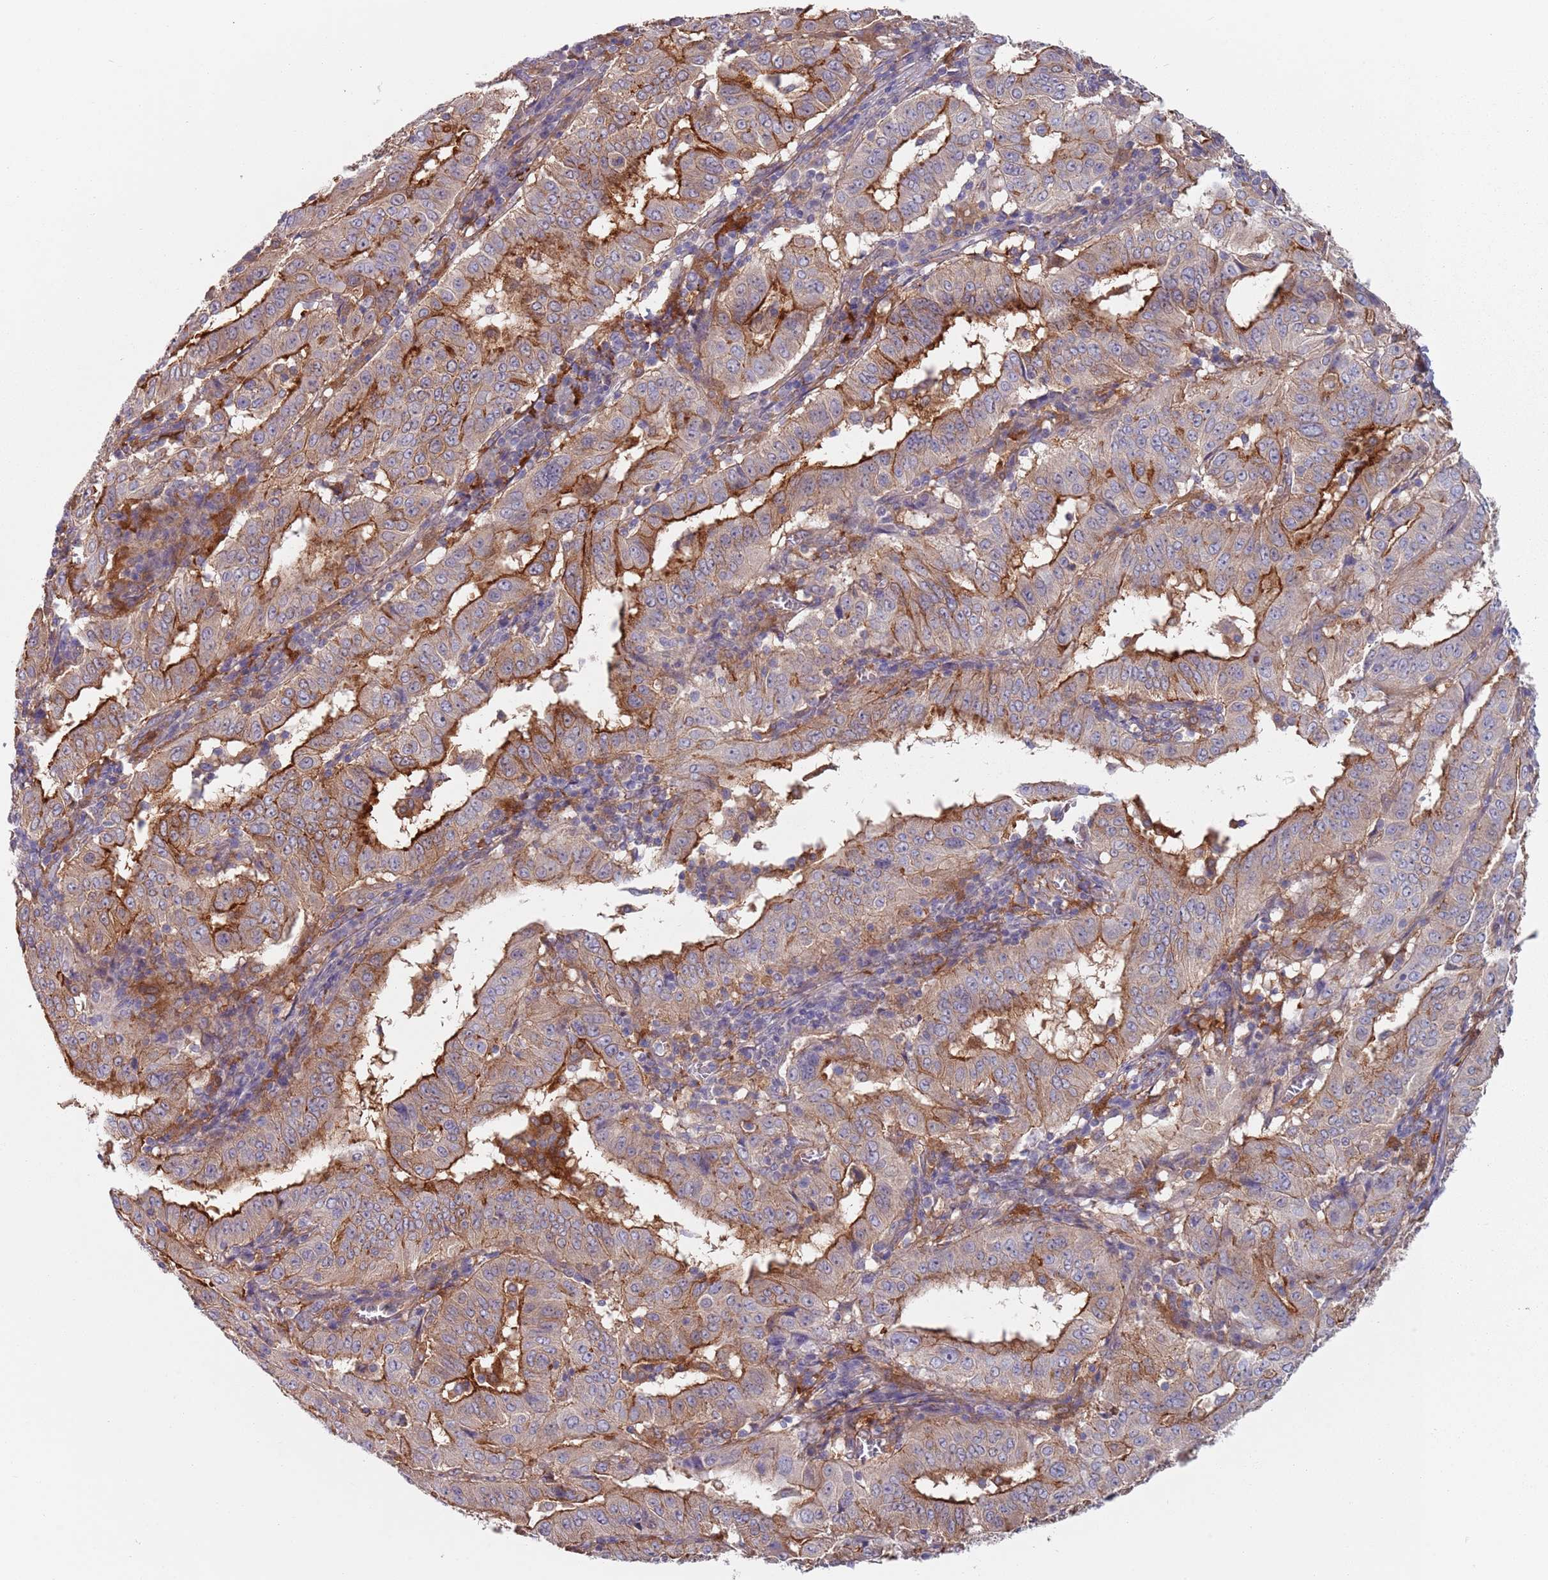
{"staining": {"intensity": "strong", "quantity": "25%-75%", "location": "cytoplasmic/membranous"}, "tissue": "pancreatic cancer", "cell_type": "Tumor cells", "image_type": "cancer", "snomed": [{"axis": "morphology", "description": "Adenocarcinoma, NOS"}, {"axis": "topography", "description": "Pancreas"}], "caption": "An image of adenocarcinoma (pancreatic) stained for a protein reveals strong cytoplasmic/membranous brown staining in tumor cells. (Stains: DAB (3,3'-diaminobenzidine) in brown, nuclei in blue, Microscopy: brightfield microscopy at high magnification).", "gene": "APPL2", "patient": {"sex": "male", "age": 63}}